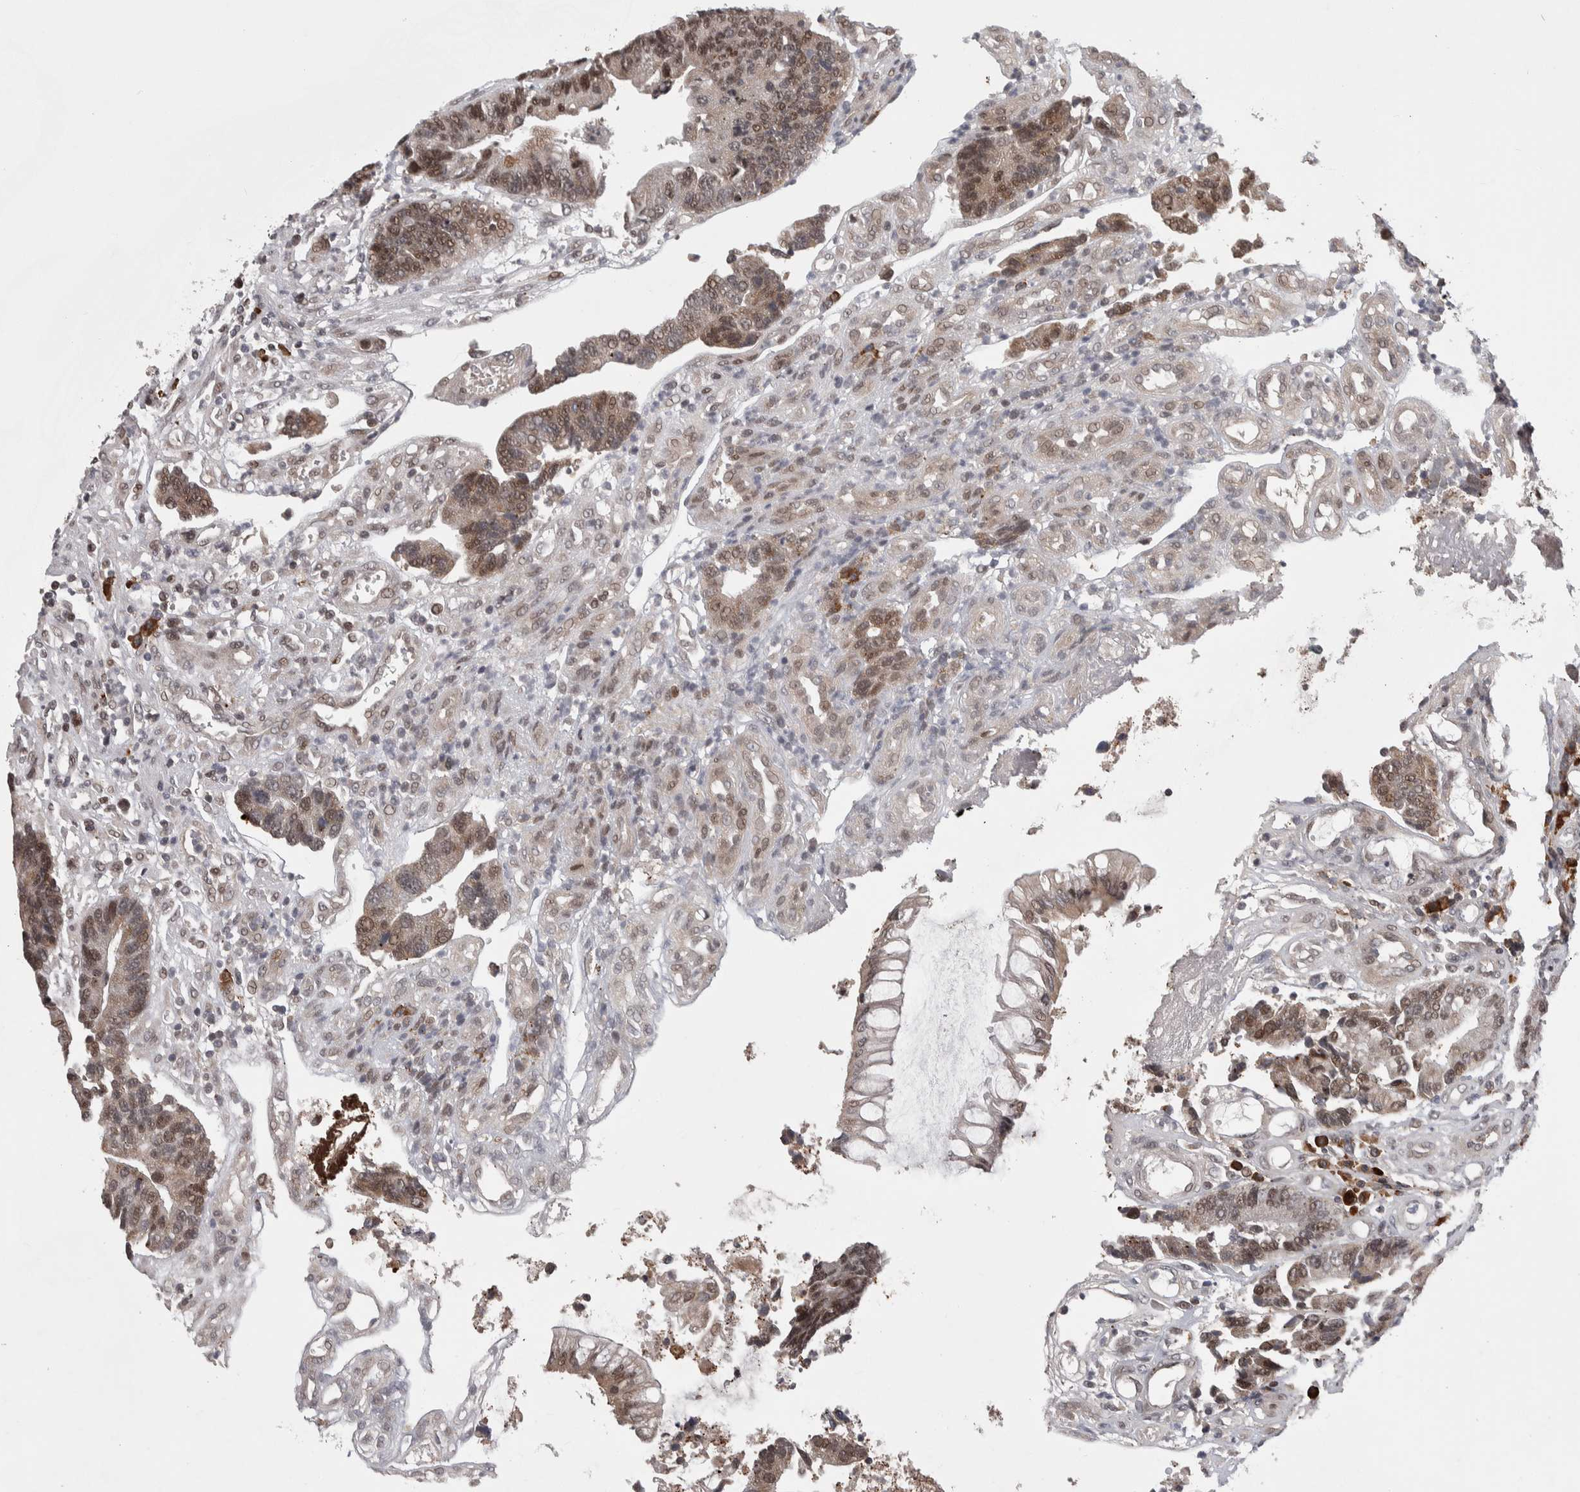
{"staining": {"intensity": "weak", "quantity": ">75%", "location": "nuclear"}, "tissue": "colorectal cancer", "cell_type": "Tumor cells", "image_type": "cancer", "snomed": [{"axis": "morphology", "description": "Adenocarcinoma, NOS"}, {"axis": "topography", "description": "Rectum"}], "caption": "Colorectal cancer (adenocarcinoma) was stained to show a protein in brown. There is low levels of weak nuclear positivity in about >75% of tumor cells. The protein is shown in brown color, while the nuclei are stained blue.", "gene": "ZNF592", "patient": {"sex": "male", "age": 84}}